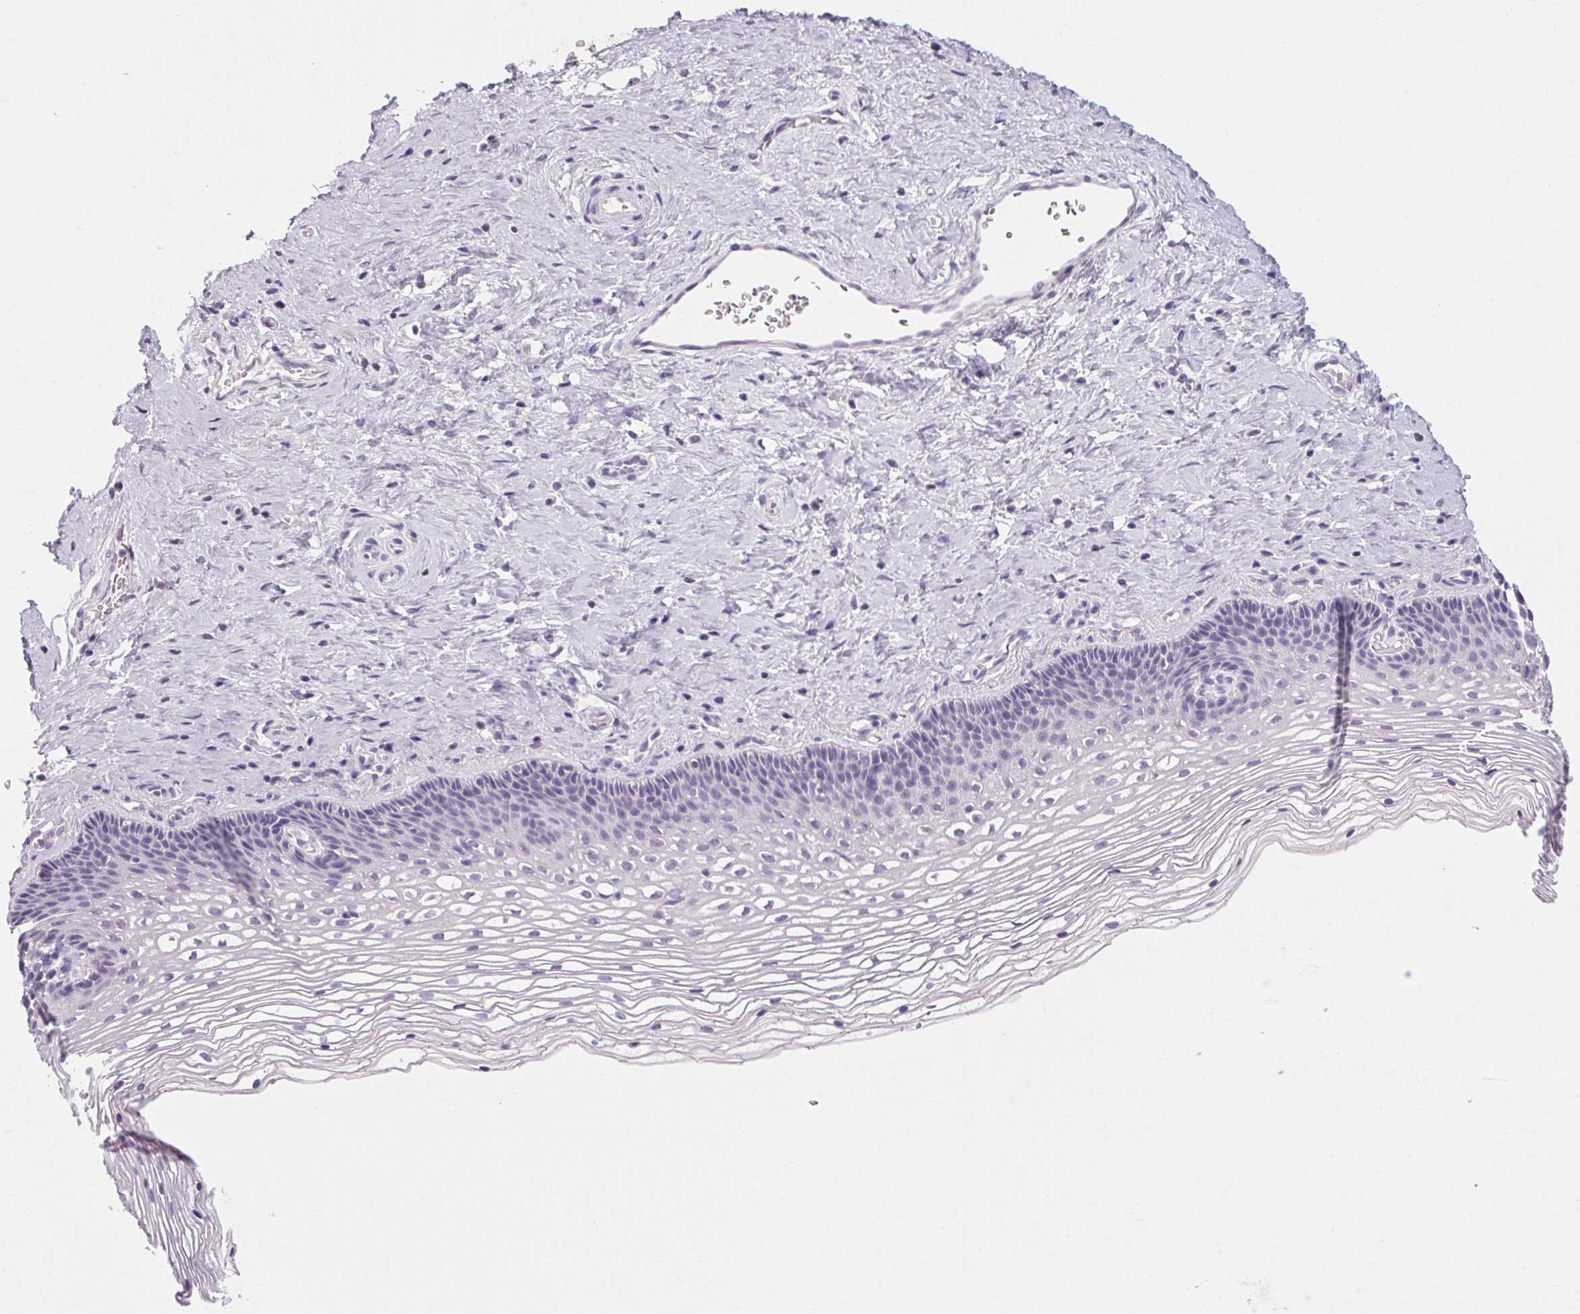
{"staining": {"intensity": "negative", "quantity": "none", "location": "none"}, "tissue": "cervix", "cell_type": "Glandular cells", "image_type": "normal", "snomed": [{"axis": "morphology", "description": "Normal tissue, NOS"}, {"axis": "topography", "description": "Cervix"}], "caption": "IHC of normal human cervix demonstrates no positivity in glandular cells.", "gene": "POMC", "patient": {"sex": "female", "age": 34}}